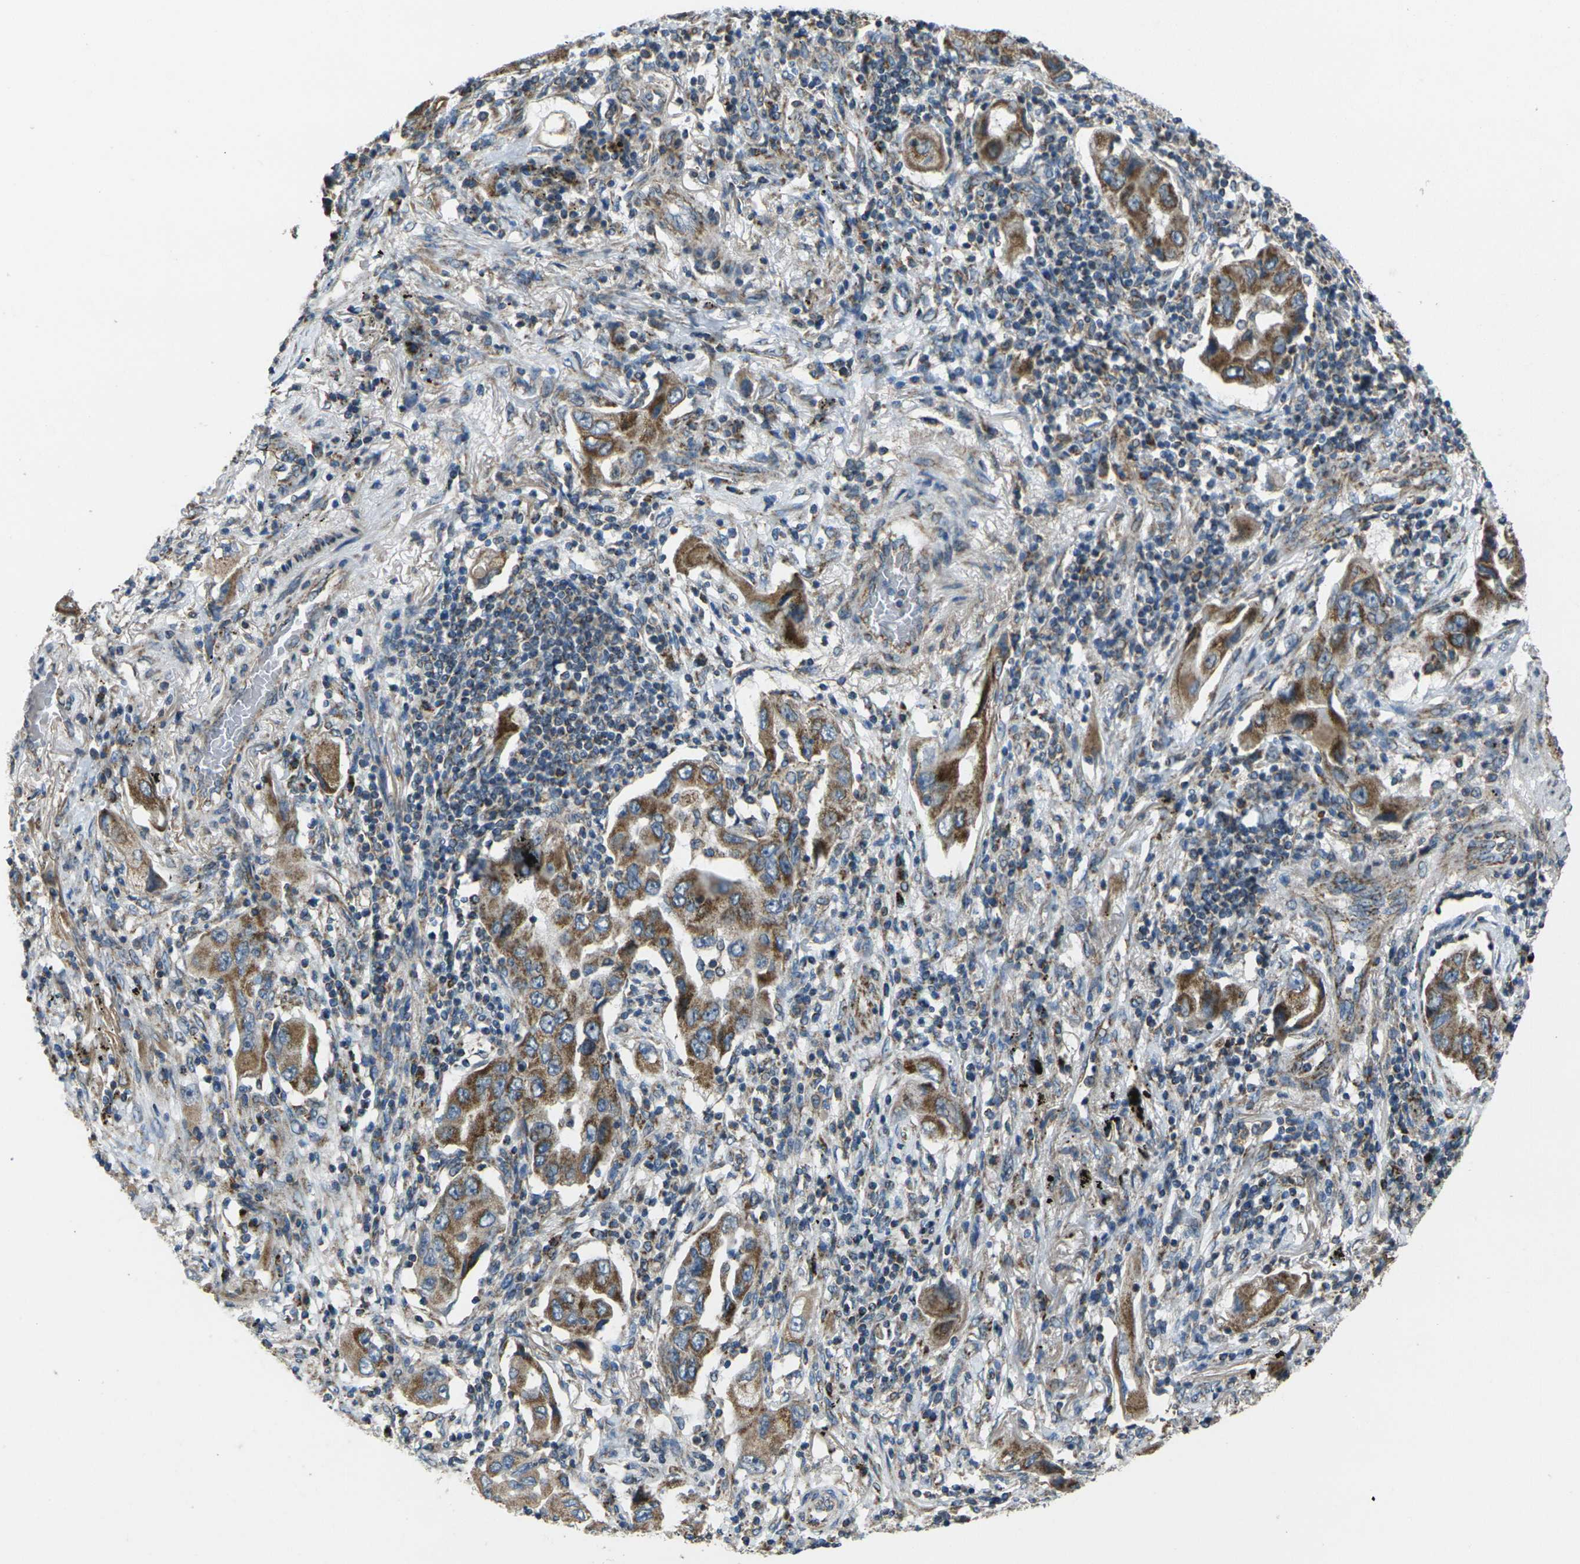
{"staining": {"intensity": "moderate", "quantity": ">75%", "location": "cytoplasmic/membranous"}, "tissue": "lung cancer", "cell_type": "Tumor cells", "image_type": "cancer", "snomed": [{"axis": "morphology", "description": "Adenocarcinoma, NOS"}, {"axis": "topography", "description": "Lung"}], "caption": "Tumor cells demonstrate medium levels of moderate cytoplasmic/membranous positivity in approximately >75% of cells in lung cancer (adenocarcinoma).", "gene": "TMEM120B", "patient": {"sex": "female", "age": 65}}